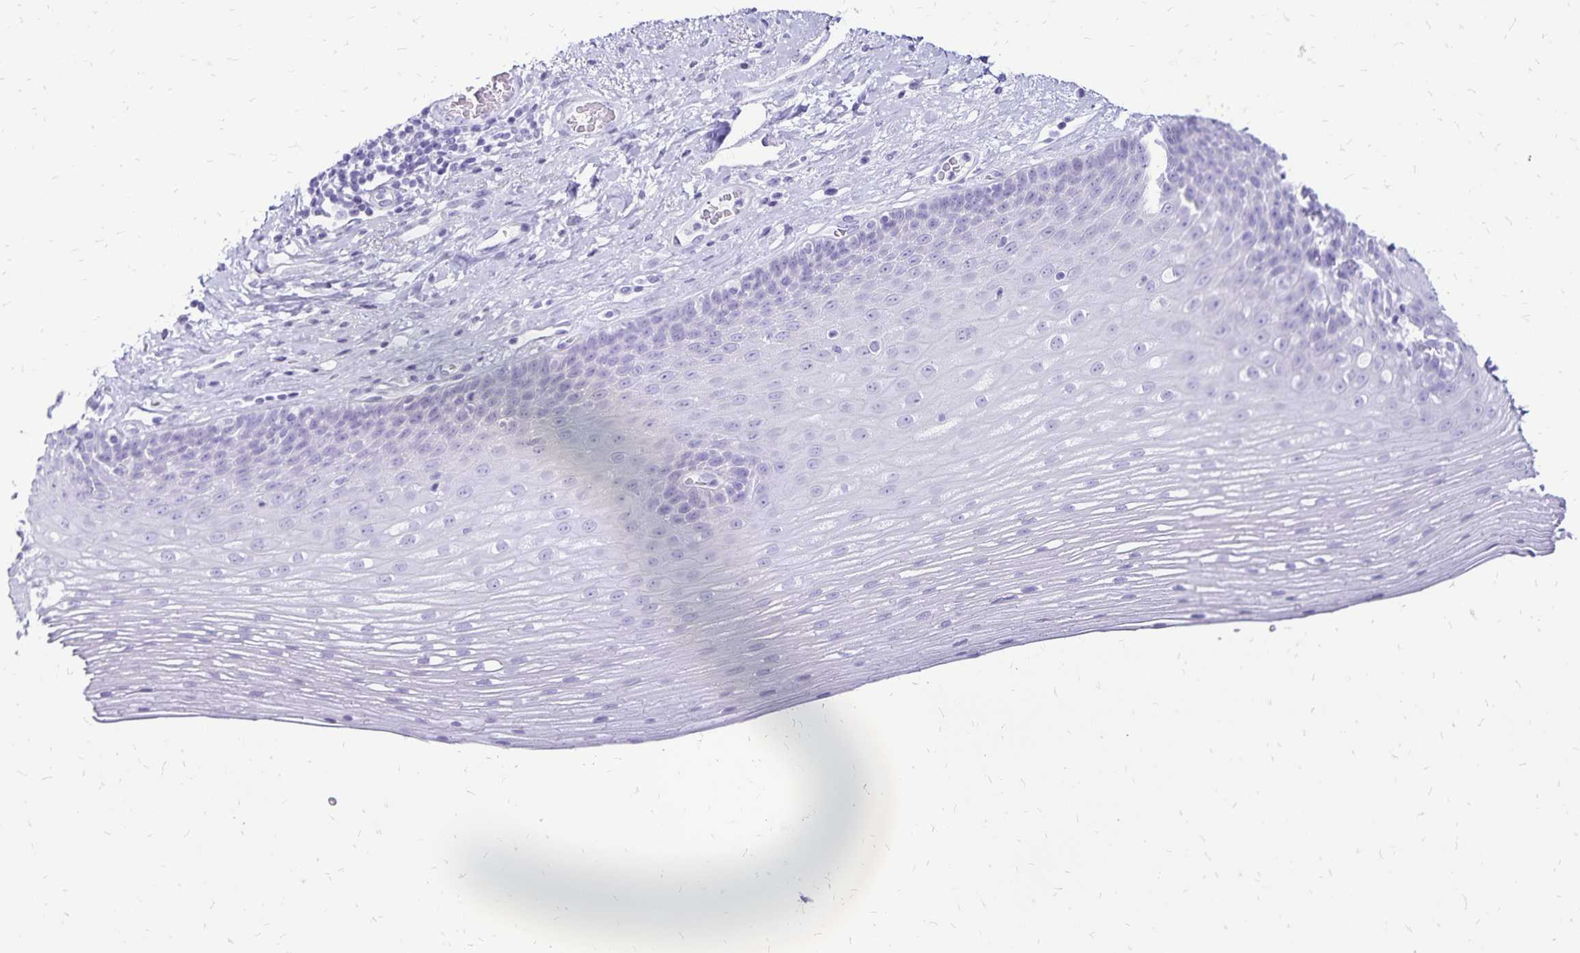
{"staining": {"intensity": "negative", "quantity": "none", "location": "none"}, "tissue": "esophagus", "cell_type": "Squamous epithelial cells", "image_type": "normal", "snomed": [{"axis": "morphology", "description": "Normal tissue, NOS"}, {"axis": "topography", "description": "Esophagus"}], "caption": "This is an immunohistochemistry (IHC) micrograph of unremarkable esophagus. There is no staining in squamous epithelial cells.", "gene": "LIN28B", "patient": {"sex": "male", "age": 62}}